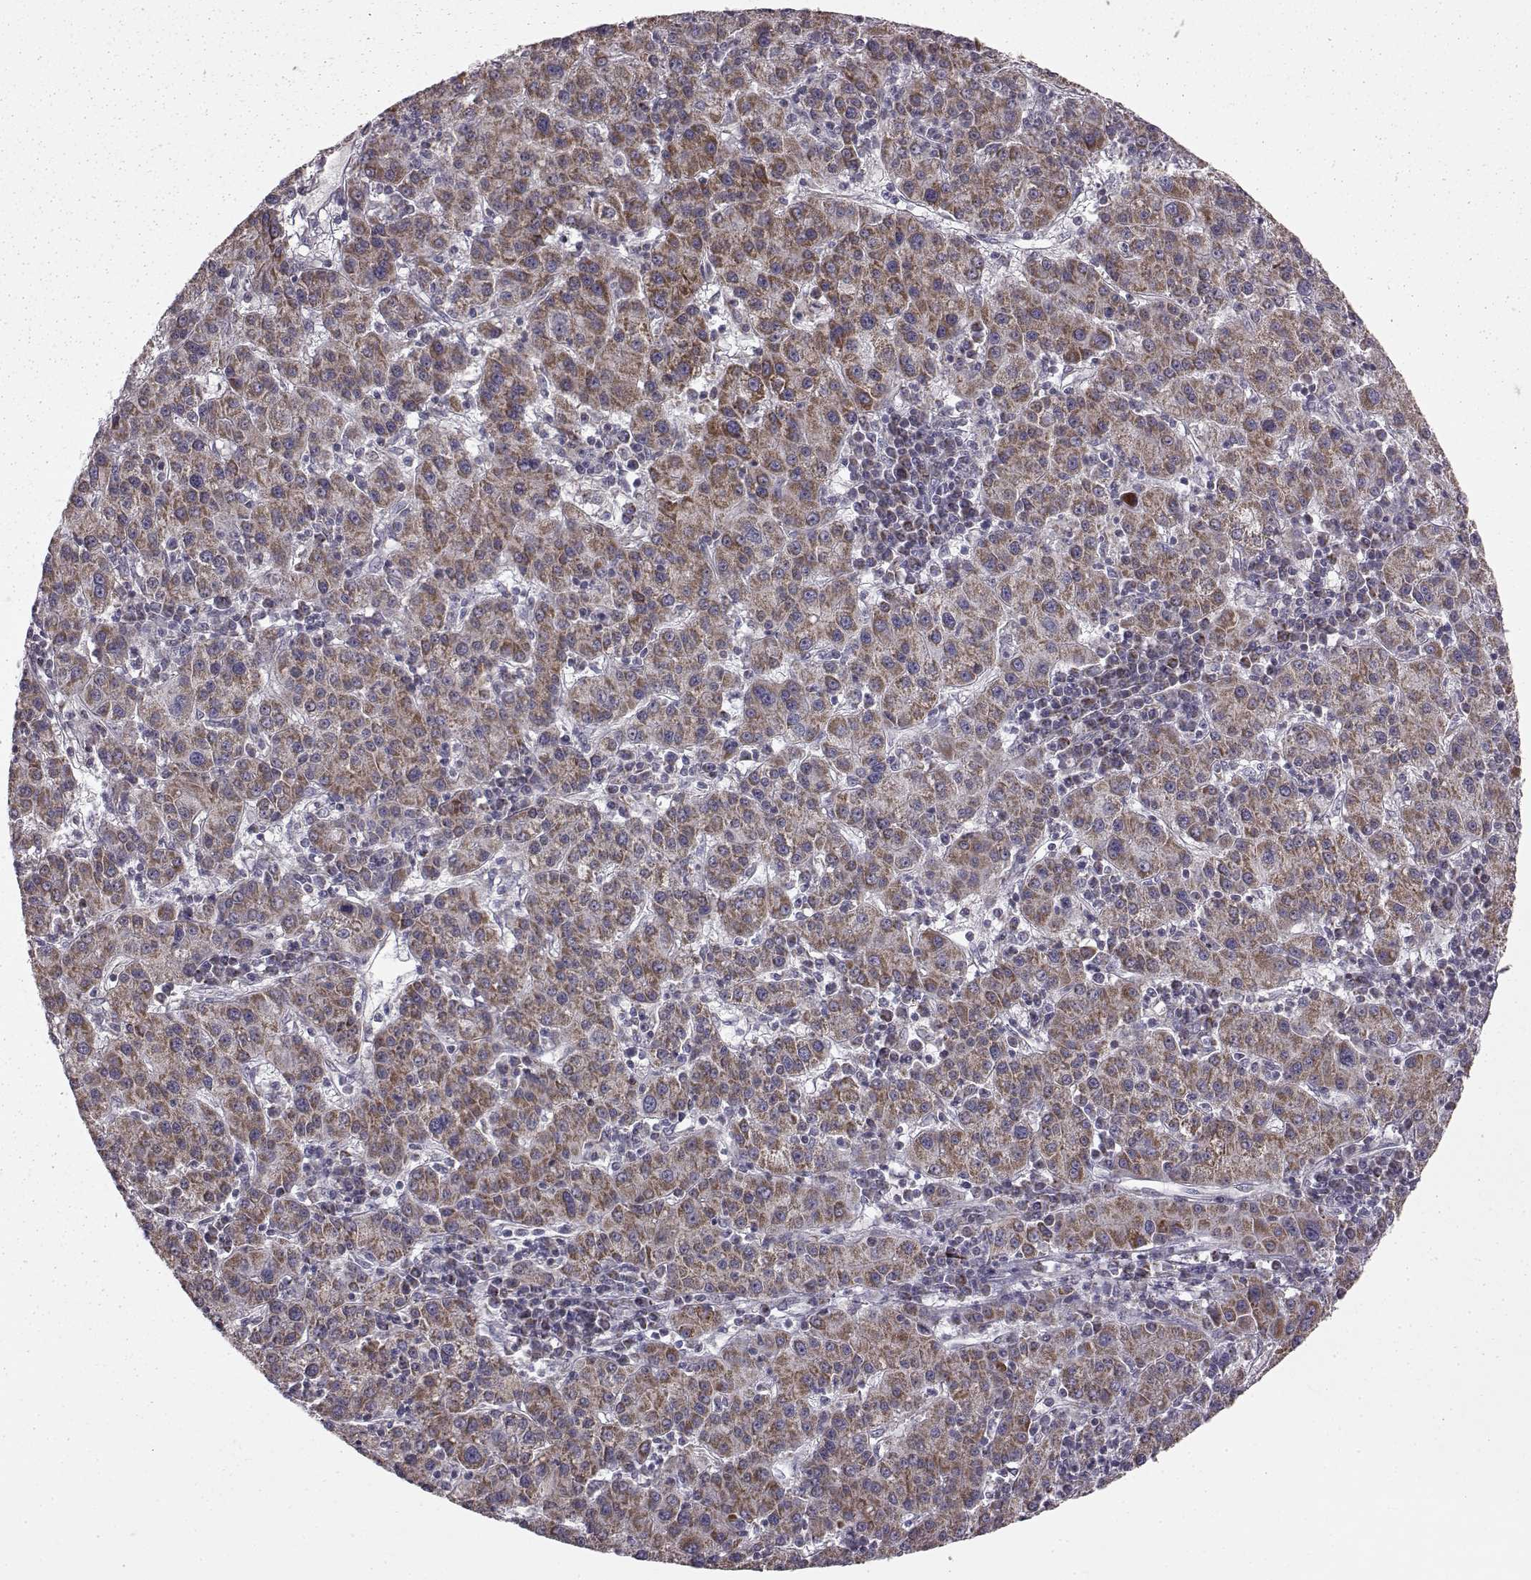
{"staining": {"intensity": "strong", "quantity": ">75%", "location": "cytoplasmic/membranous"}, "tissue": "liver cancer", "cell_type": "Tumor cells", "image_type": "cancer", "snomed": [{"axis": "morphology", "description": "Carcinoma, Hepatocellular, NOS"}, {"axis": "topography", "description": "Liver"}], "caption": "Brown immunohistochemical staining in liver cancer demonstrates strong cytoplasmic/membranous staining in about >75% of tumor cells. Using DAB (3,3'-diaminobenzidine) (brown) and hematoxylin (blue) stains, captured at high magnification using brightfield microscopy.", "gene": "FAM8A1", "patient": {"sex": "female", "age": 60}}